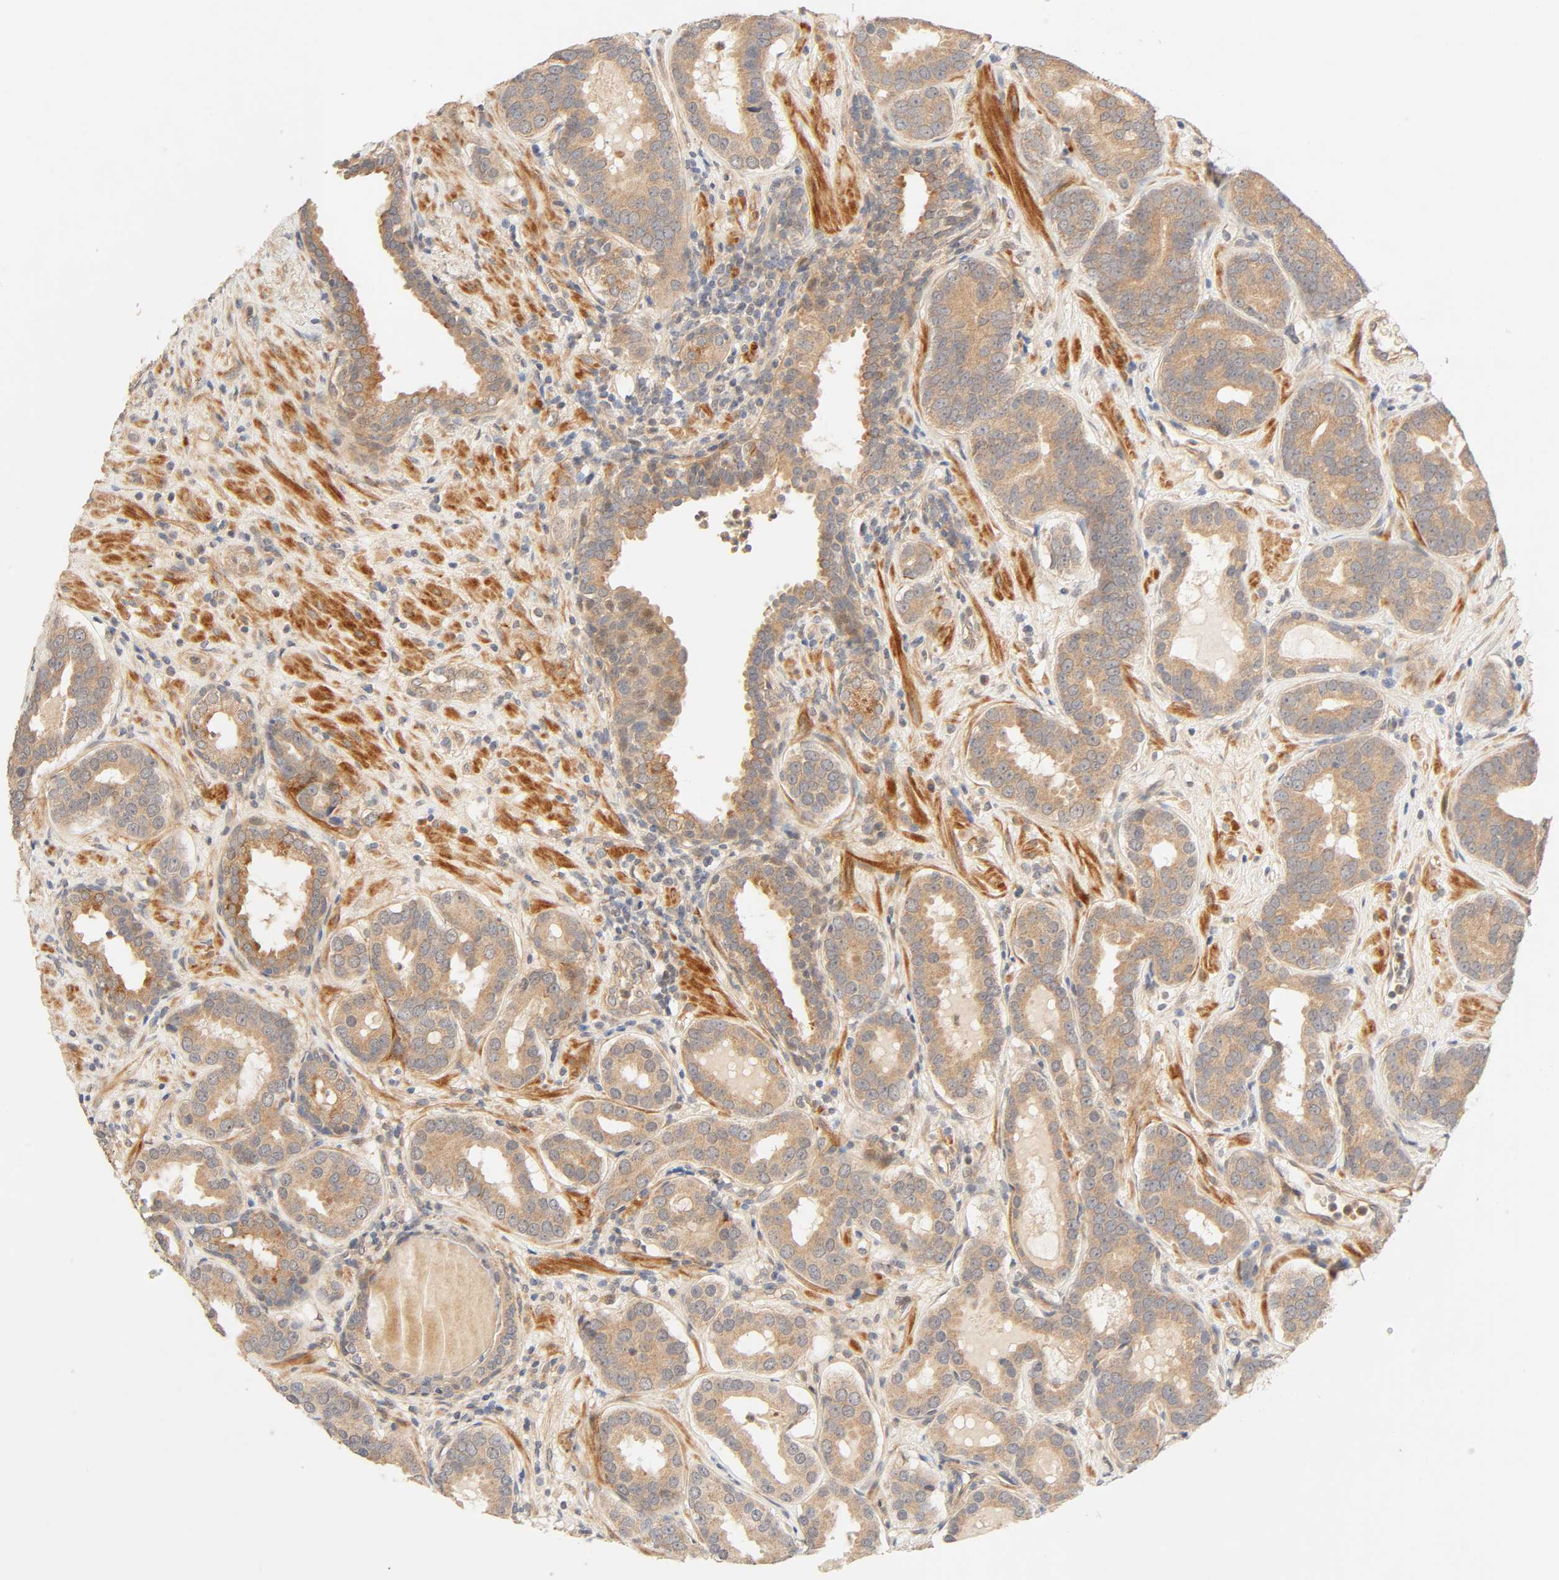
{"staining": {"intensity": "moderate", "quantity": ">75%", "location": "cytoplasmic/membranous"}, "tissue": "prostate cancer", "cell_type": "Tumor cells", "image_type": "cancer", "snomed": [{"axis": "morphology", "description": "Adenocarcinoma, Low grade"}, {"axis": "topography", "description": "Prostate"}], "caption": "An image showing moderate cytoplasmic/membranous expression in approximately >75% of tumor cells in prostate cancer, as visualized by brown immunohistochemical staining.", "gene": "CACNA1G", "patient": {"sex": "male", "age": 59}}